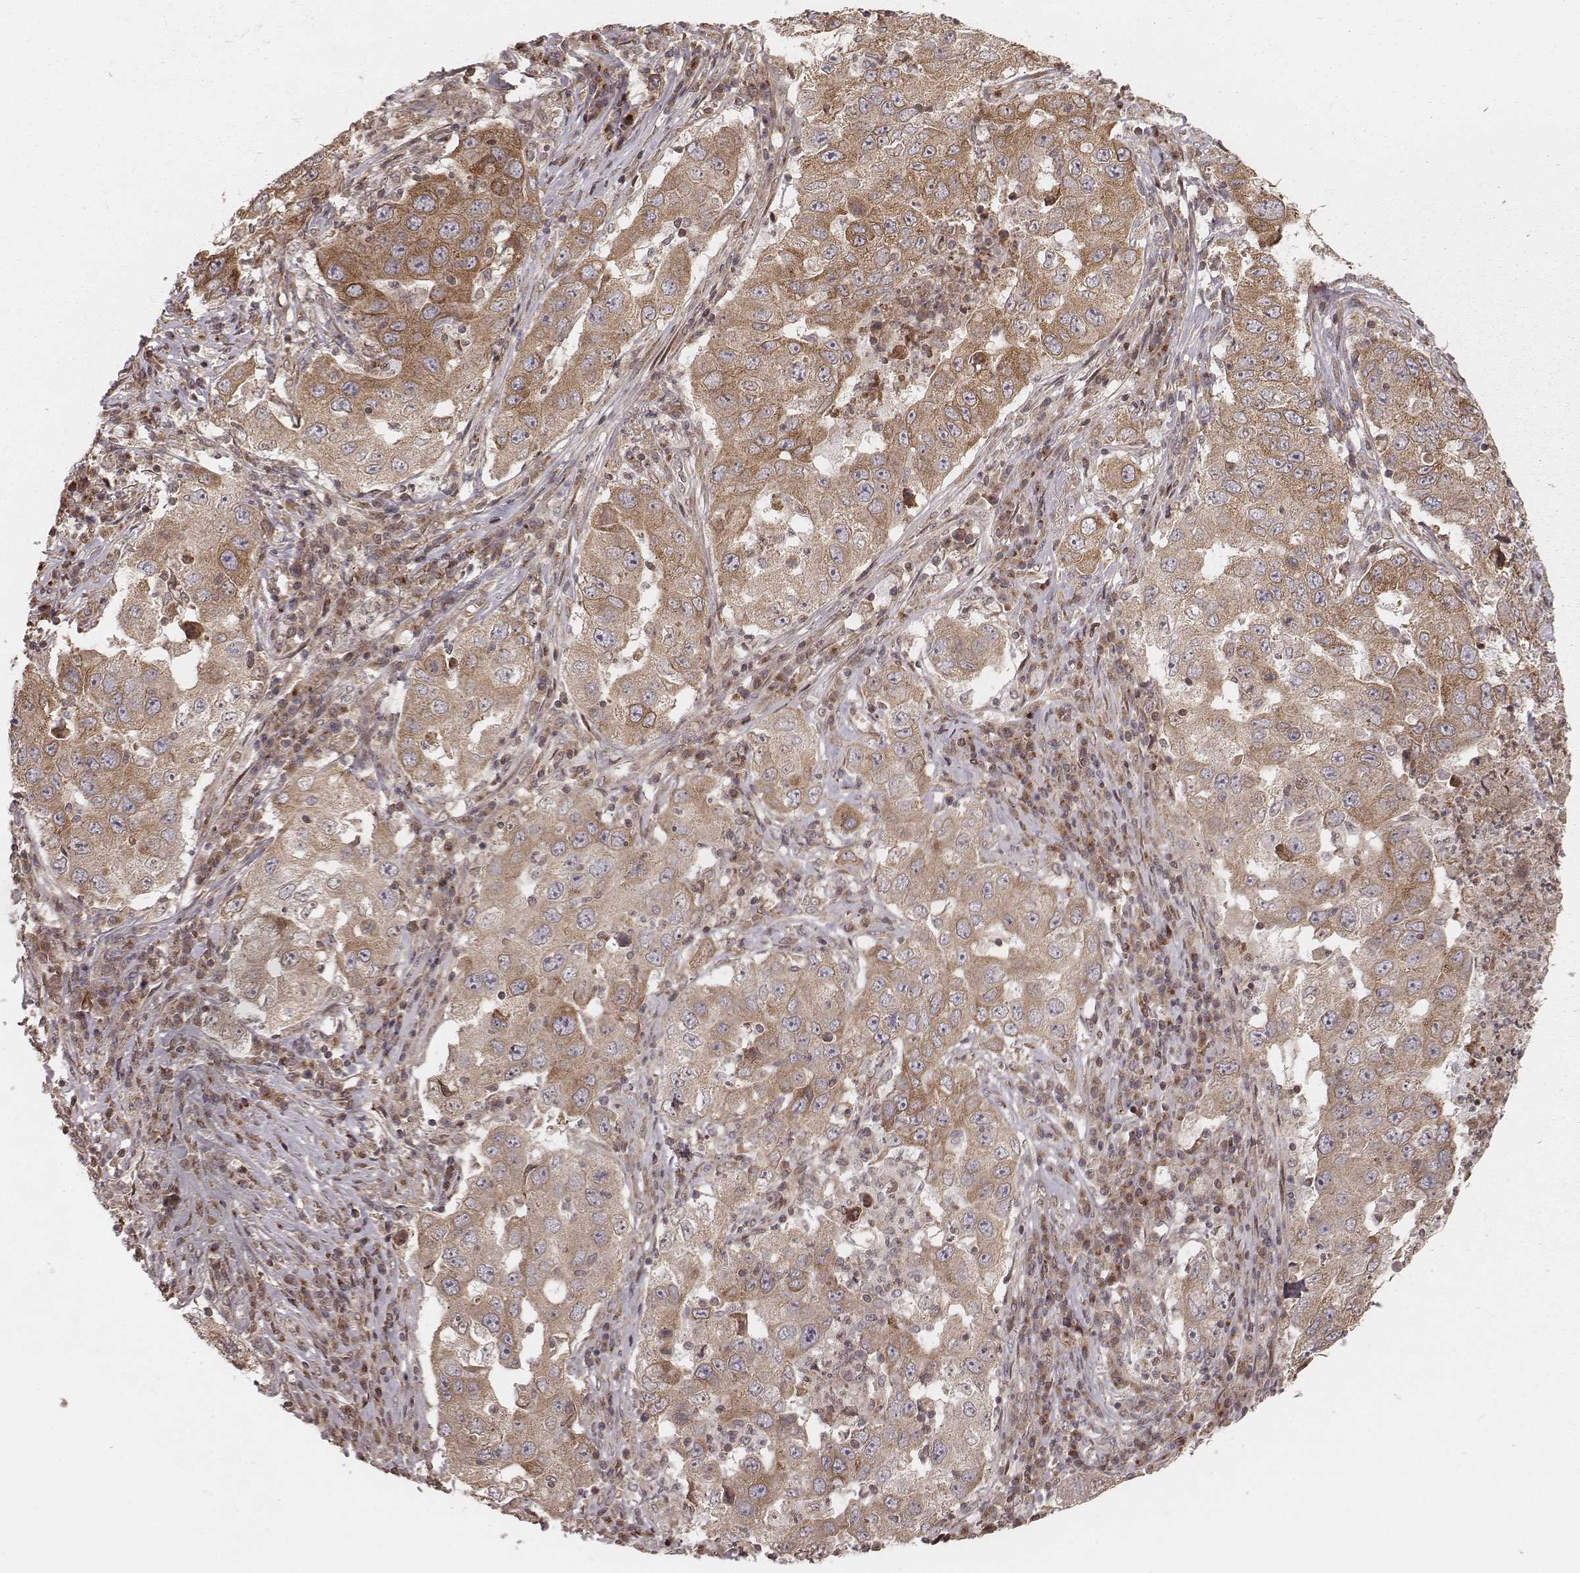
{"staining": {"intensity": "moderate", "quantity": ">75%", "location": "cytoplasmic/membranous"}, "tissue": "lung cancer", "cell_type": "Tumor cells", "image_type": "cancer", "snomed": [{"axis": "morphology", "description": "Adenocarcinoma, NOS"}, {"axis": "topography", "description": "Lung"}], "caption": "IHC staining of lung cancer (adenocarcinoma), which shows medium levels of moderate cytoplasmic/membranous positivity in about >75% of tumor cells indicating moderate cytoplasmic/membranous protein positivity. The staining was performed using DAB (3,3'-diaminobenzidine) (brown) for protein detection and nuclei were counterstained in hematoxylin (blue).", "gene": "MYO19", "patient": {"sex": "male", "age": 73}}